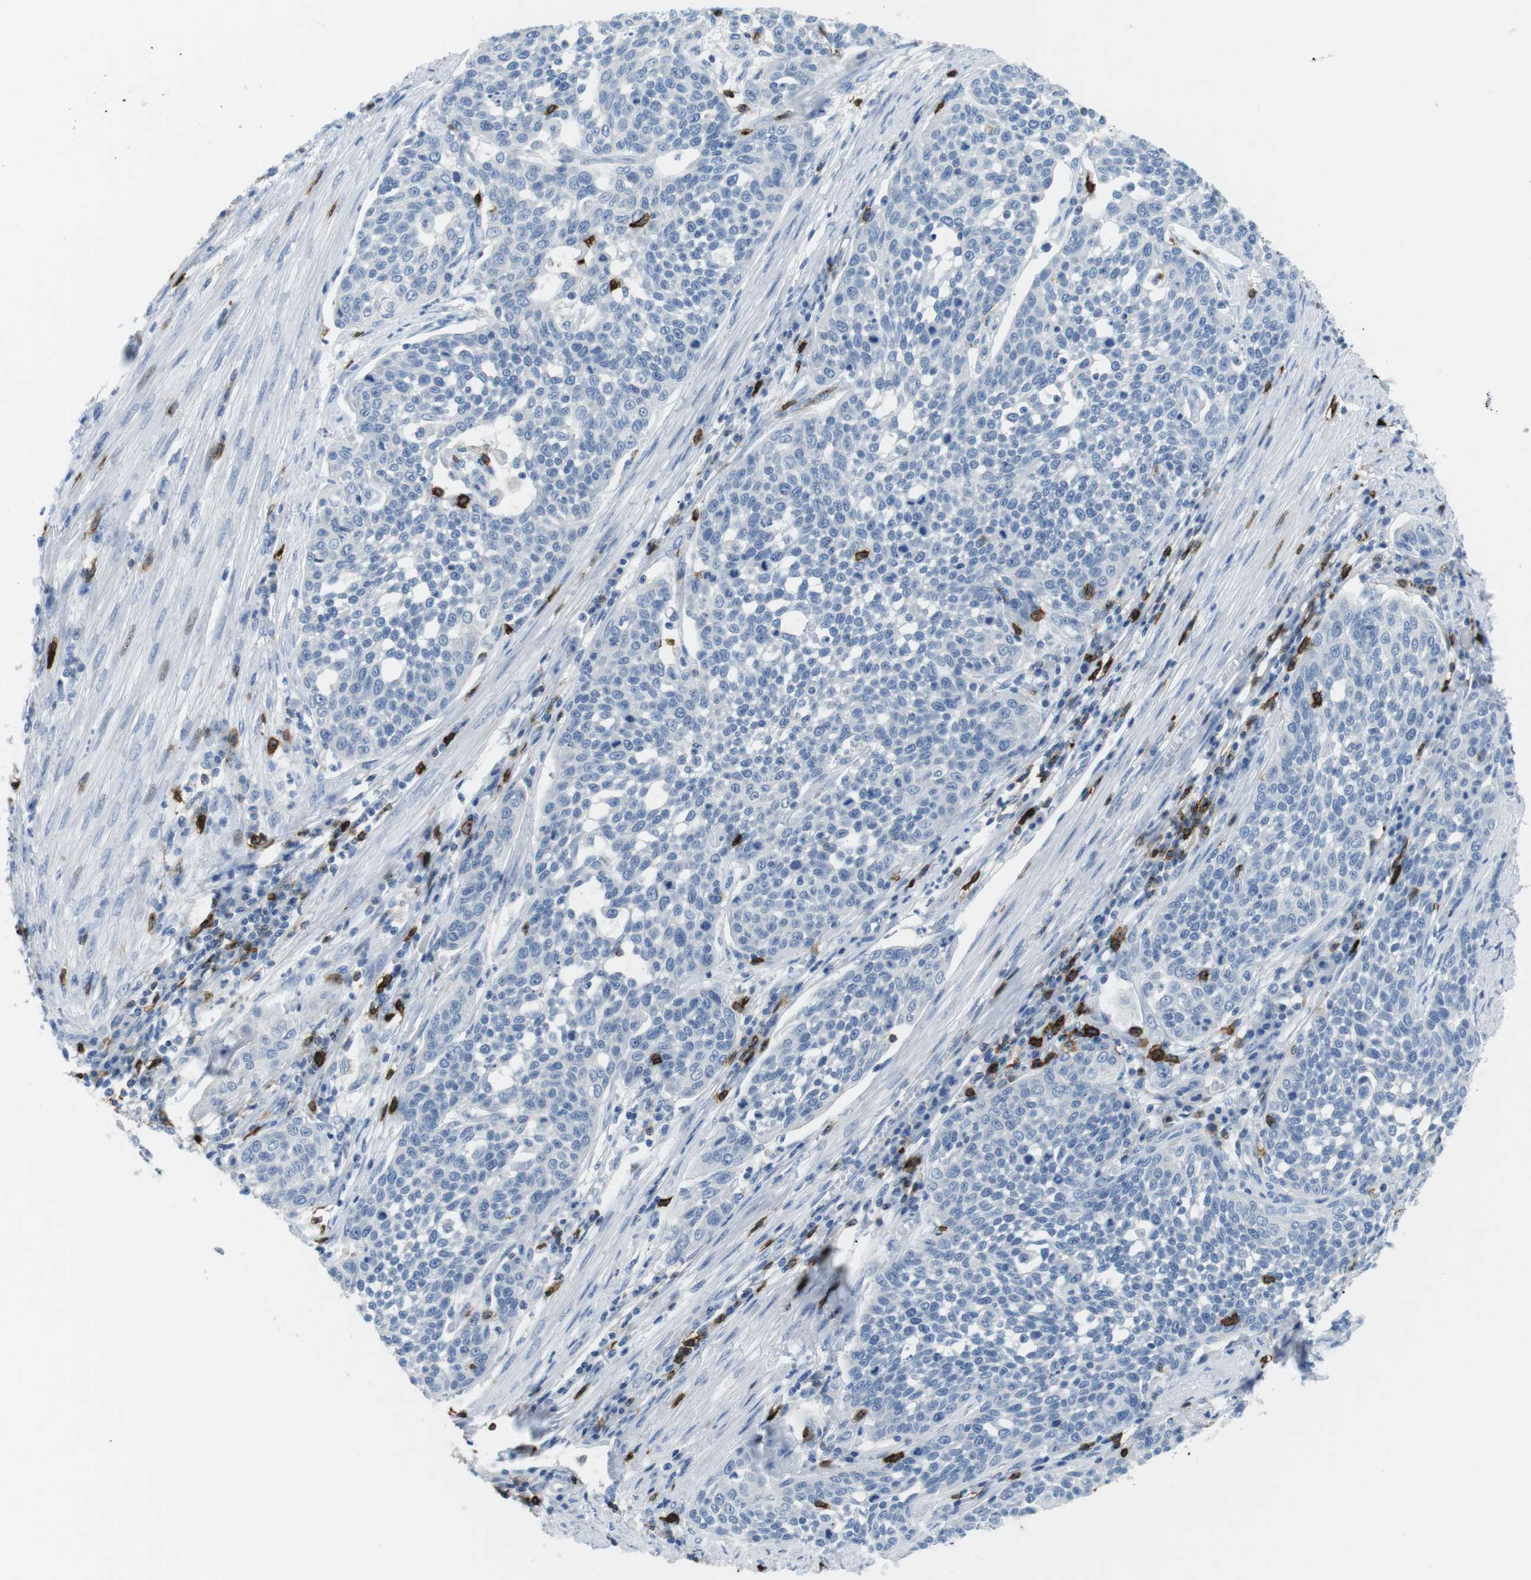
{"staining": {"intensity": "negative", "quantity": "none", "location": "none"}, "tissue": "cervical cancer", "cell_type": "Tumor cells", "image_type": "cancer", "snomed": [{"axis": "morphology", "description": "Squamous cell carcinoma, NOS"}, {"axis": "topography", "description": "Cervix"}], "caption": "Histopathology image shows no protein expression in tumor cells of cervical cancer (squamous cell carcinoma) tissue. Brightfield microscopy of immunohistochemistry (IHC) stained with DAB (3,3'-diaminobenzidine) (brown) and hematoxylin (blue), captured at high magnification.", "gene": "TNFRSF4", "patient": {"sex": "female", "age": 34}}